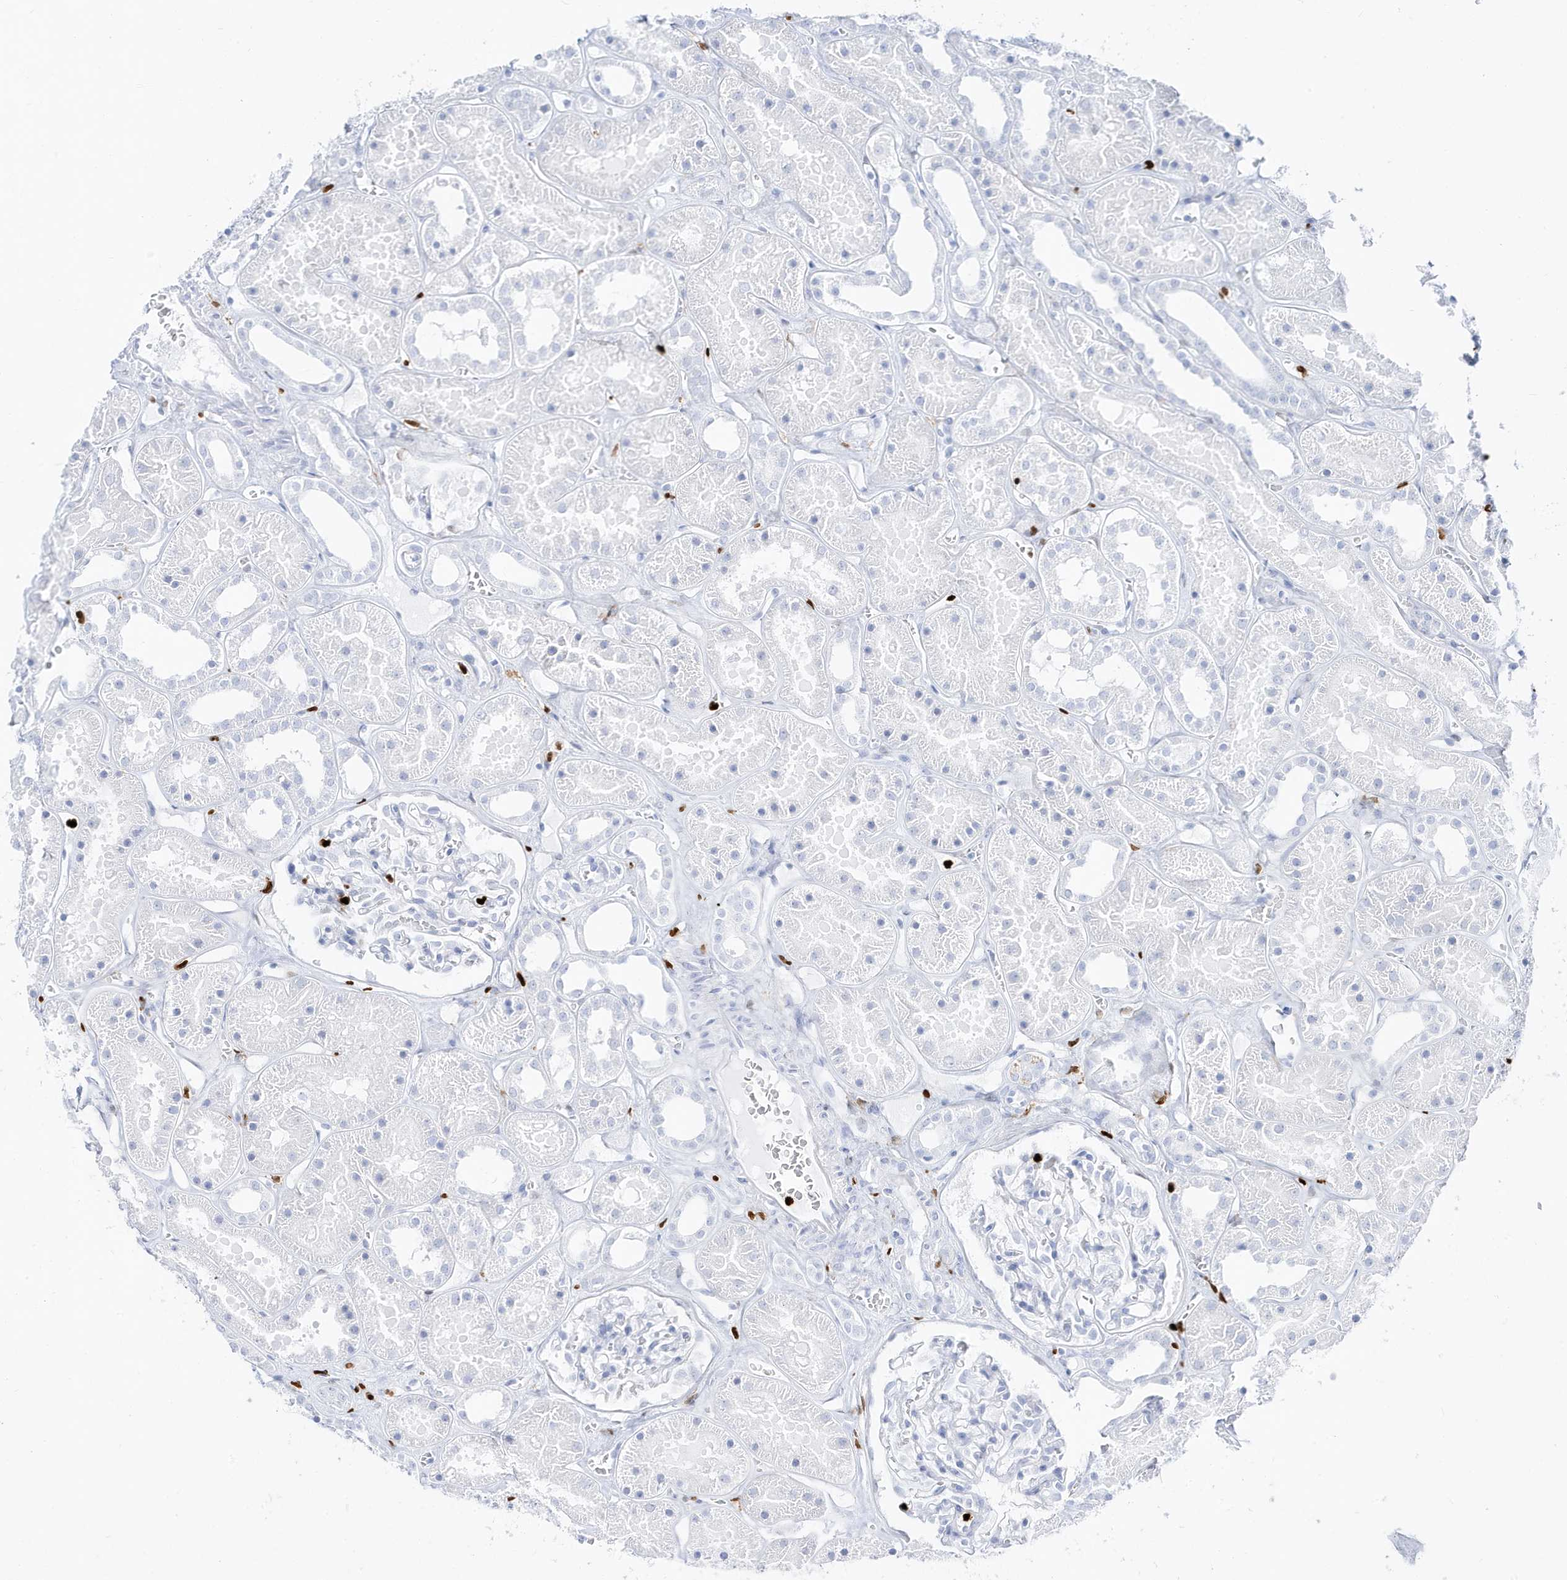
{"staining": {"intensity": "negative", "quantity": "none", "location": "none"}, "tissue": "kidney", "cell_type": "Cells in glomeruli", "image_type": "normal", "snomed": [{"axis": "morphology", "description": "Normal tissue, NOS"}, {"axis": "topography", "description": "Kidney"}], "caption": "This is an immunohistochemistry (IHC) micrograph of unremarkable kidney. There is no positivity in cells in glomeruli.", "gene": "MNDA", "patient": {"sex": "female", "age": 41}}